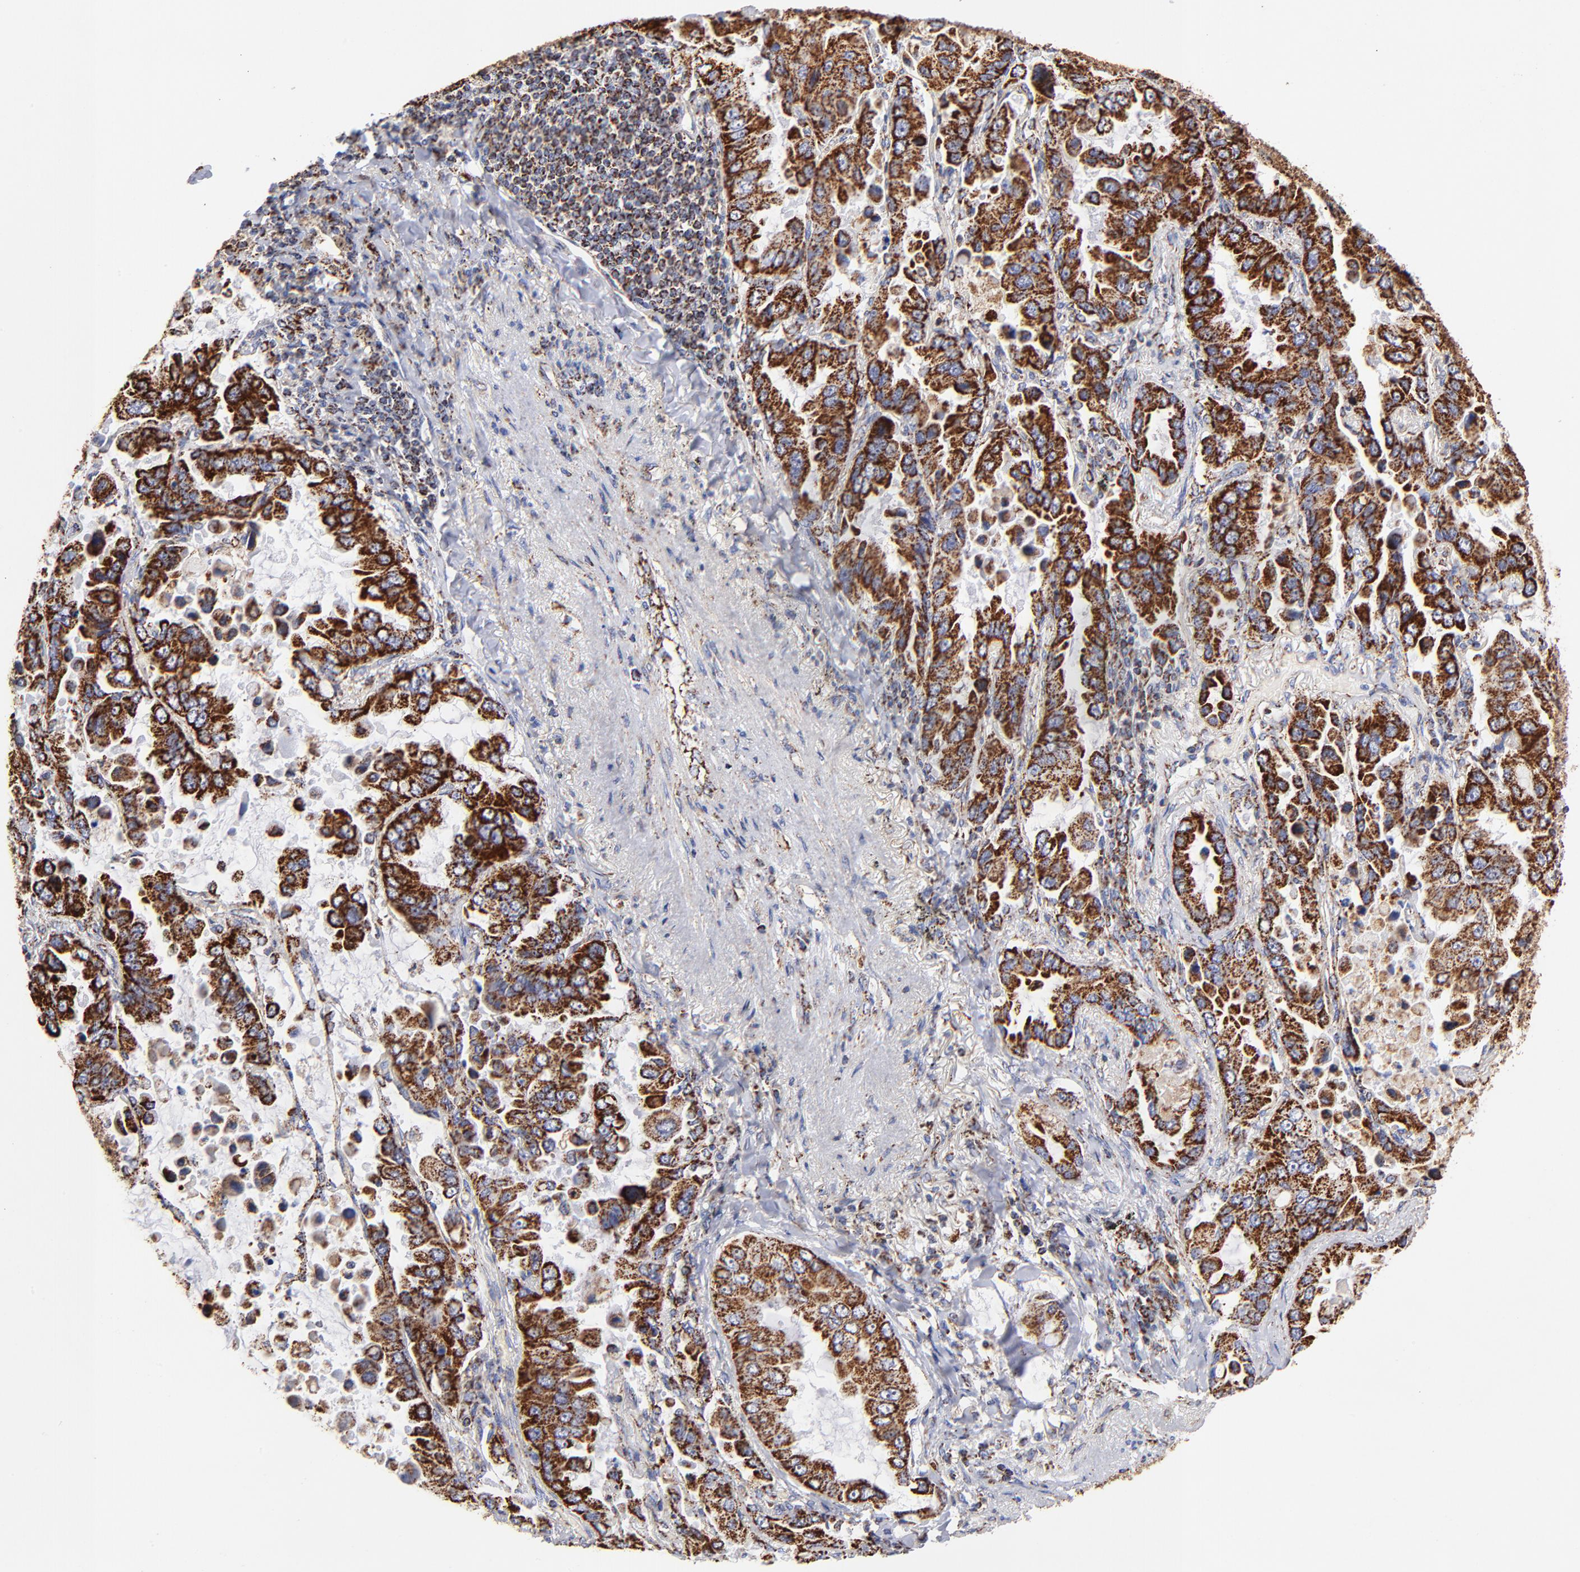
{"staining": {"intensity": "strong", "quantity": ">75%", "location": "cytoplasmic/membranous"}, "tissue": "lung cancer", "cell_type": "Tumor cells", "image_type": "cancer", "snomed": [{"axis": "morphology", "description": "Adenocarcinoma, NOS"}, {"axis": "topography", "description": "Lung"}], "caption": "Human lung cancer (adenocarcinoma) stained with a brown dye reveals strong cytoplasmic/membranous positive positivity in approximately >75% of tumor cells.", "gene": "PHB1", "patient": {"sex": "male", "age": 64}}